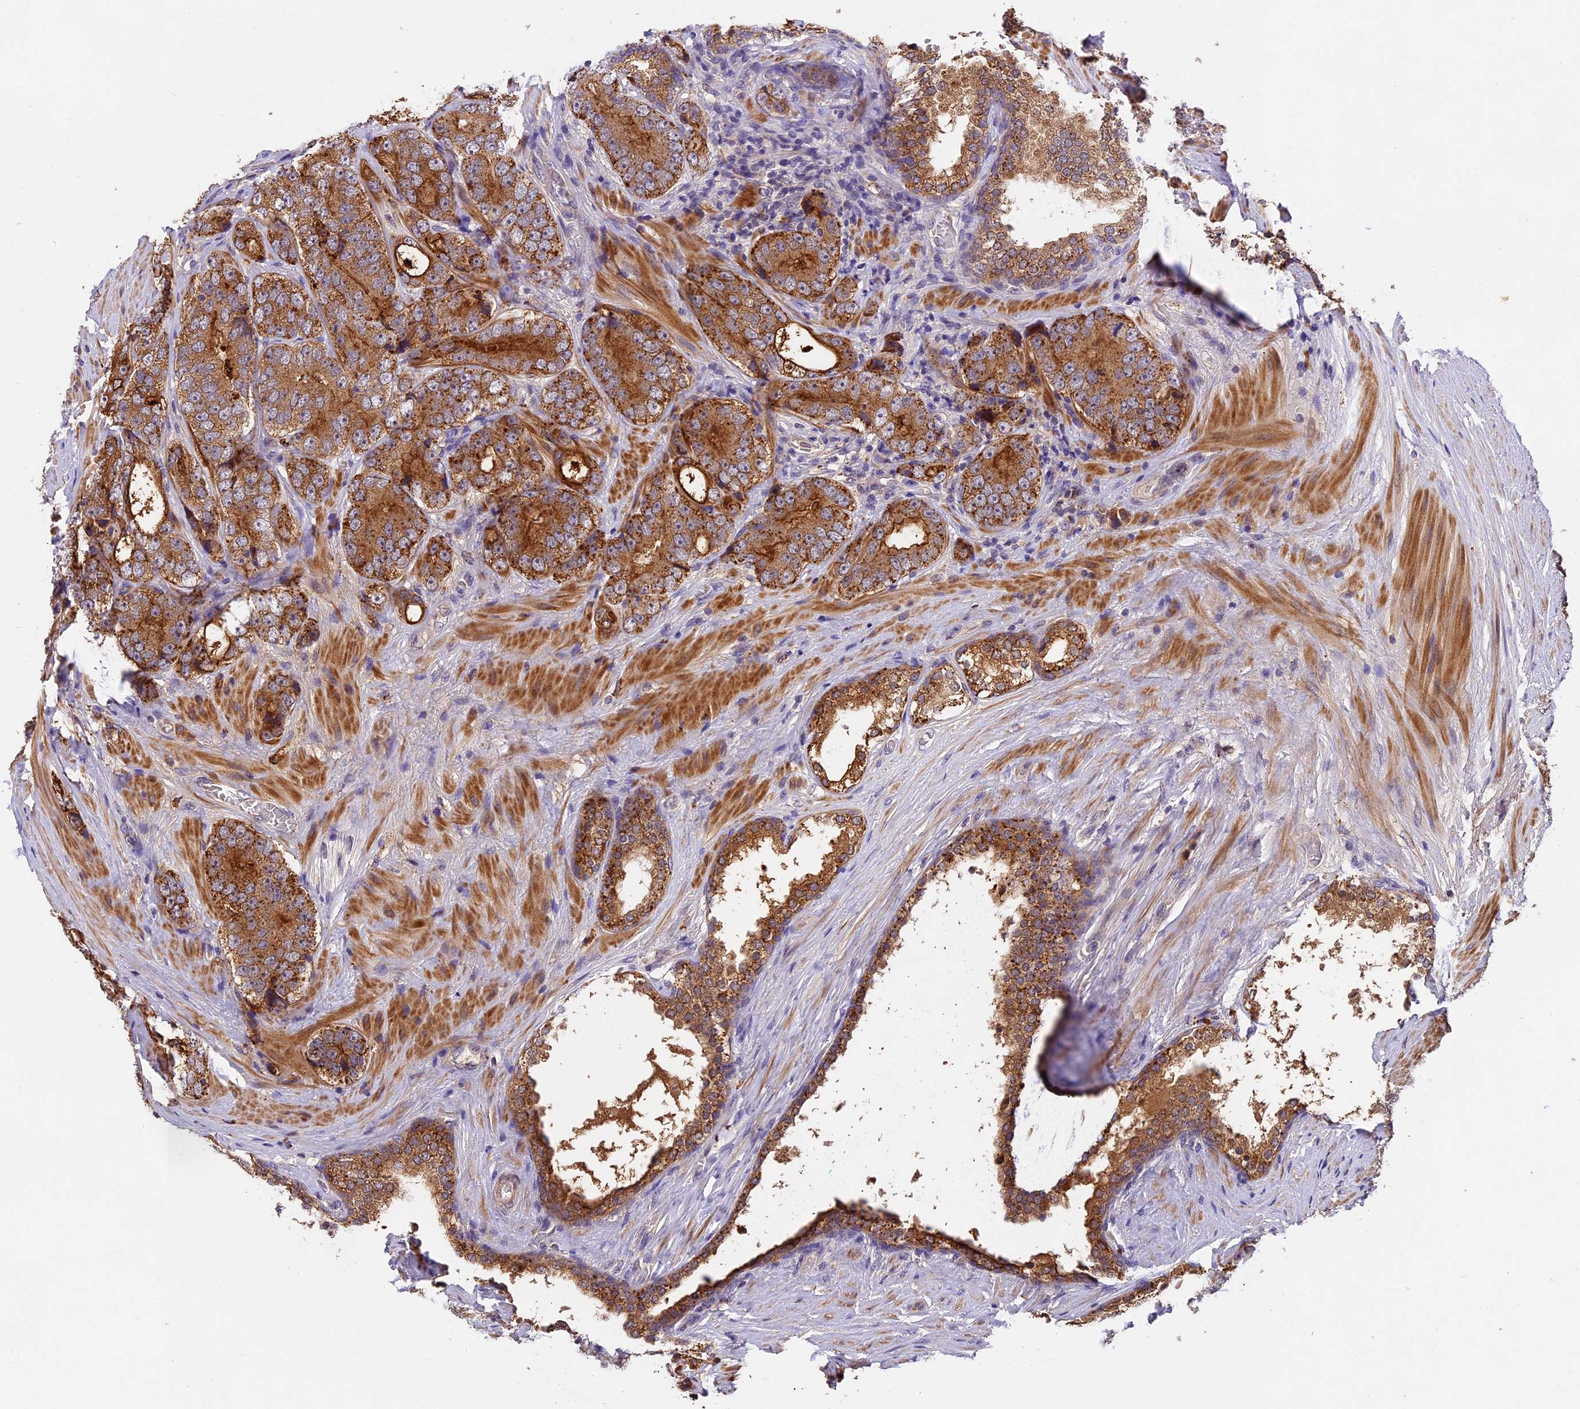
{"staining": {"intensity": "strong", "quantity": ">75%", "location": "cytoplasmic/membranous"}, "tissue": "prostate cancer", "cell_type": "Tumor cells", "image_type": "cancer", "snomed": [{"axis": "morphology", "description": "Adenocarcinoma, High grade"}, {"axis": "topography", "description": "Prostate"}], "caption": "Strong cytoplasmic/membranous positivity is present in about >75% of tumor cells in prostate cancer. (IHC, brightfield microscopy, high magnification).", "gene": "COPE", "patient": {"sex": "male", "age": 56}}